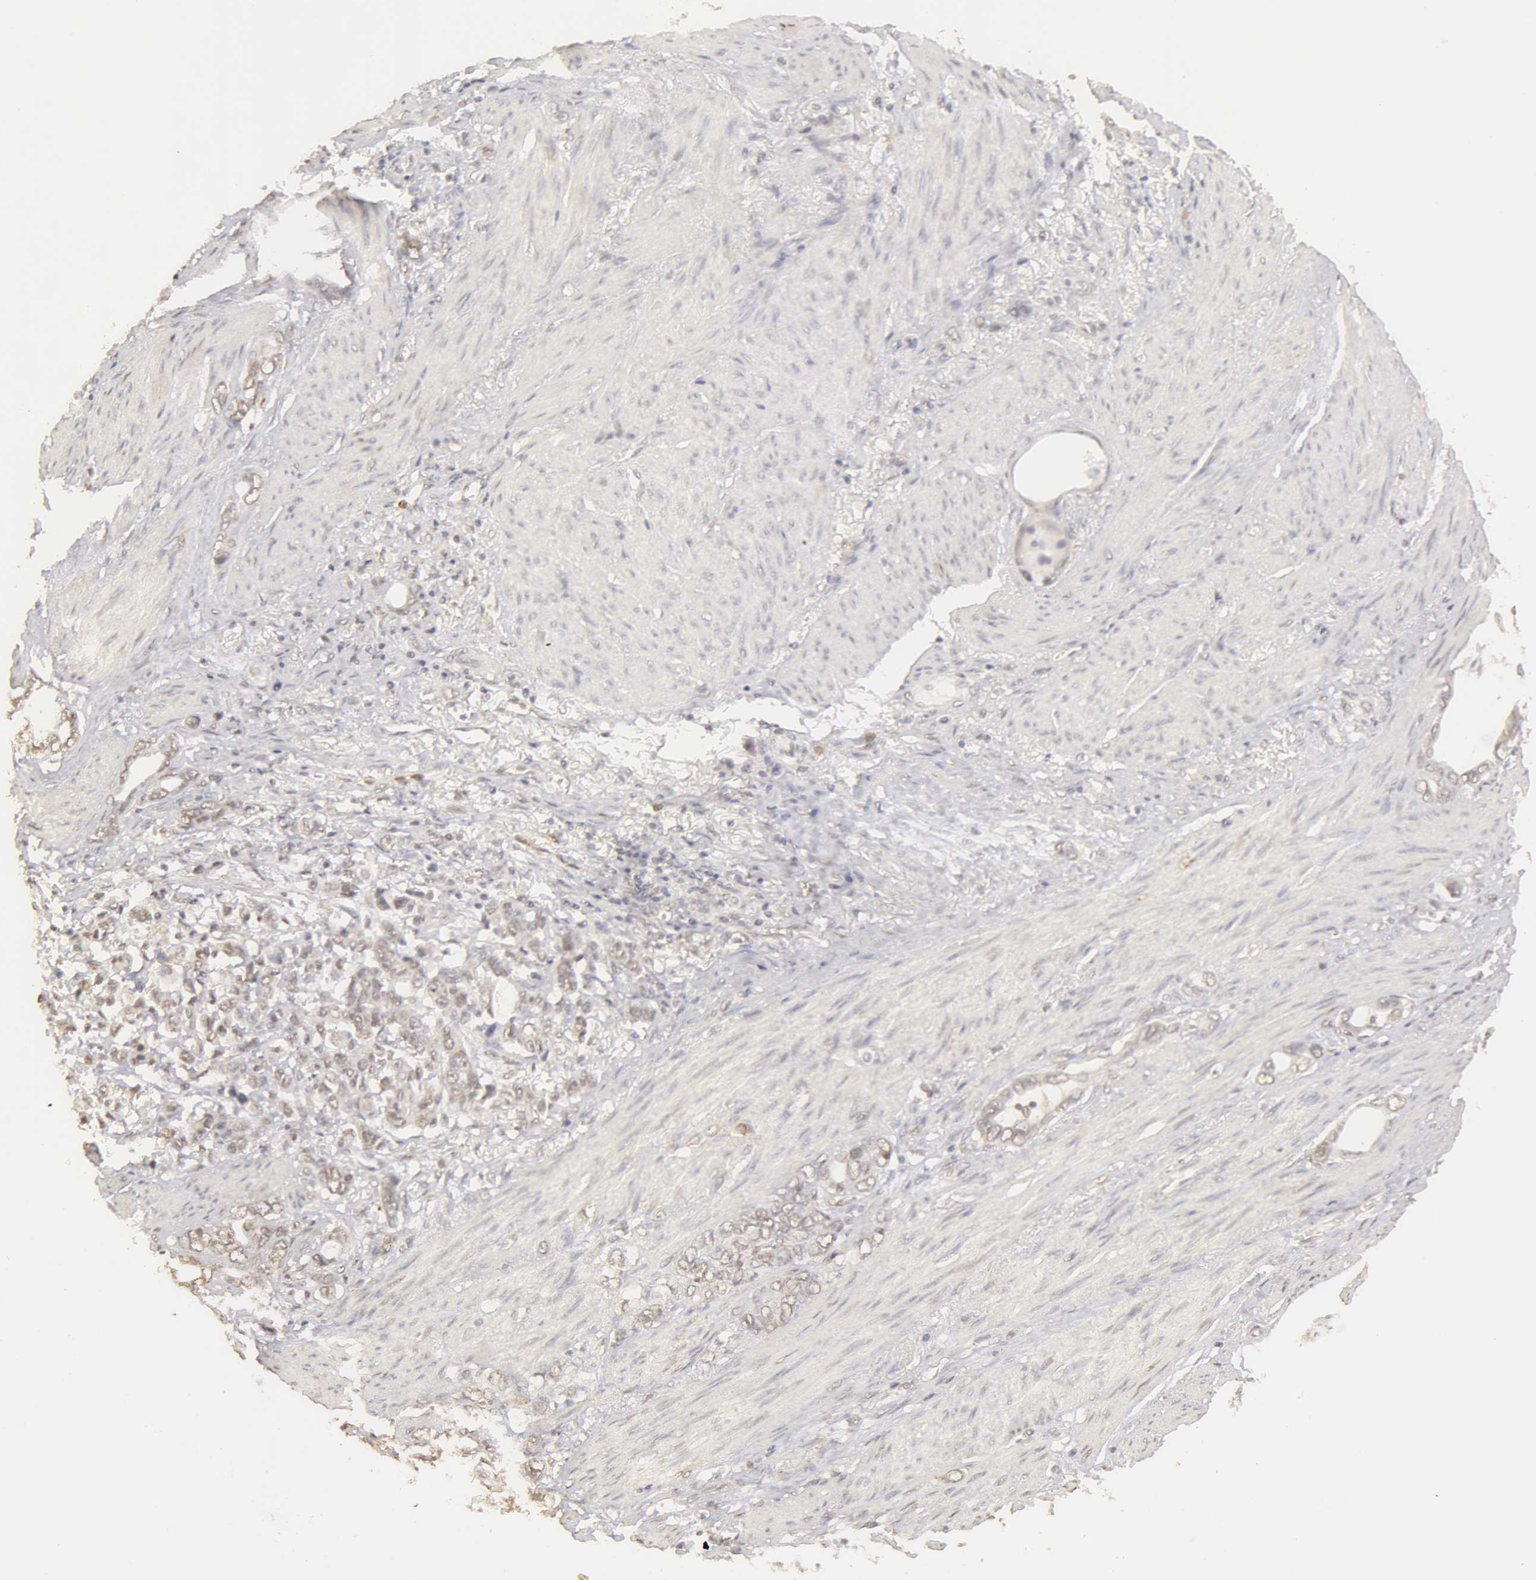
{"staining": {"intensity": "weak", "quantity": "25%-75%", "location": "cytoplasmic/membranous"}, "tissue": "stomach cancer", "cell_type": "Tumor cells", "image_type": "cancer", "snomed": [{"axis": "morphology", "description": "Adenocarcinoma, NOS"}, {"axis": "topography", "description": "Stomach"}], "caption": "Protein expression analysis of human stomach cancer reveals weak cytoplasmic/membranous positivity in approximately 25%-75% of tumor cells. (DAB (3,3'-diaminobenzidine) IHC, brown staining for protein, blue staining for nuclei).", "gene": "ADAM10", "patient": {"sex": "male", "age": 78}}